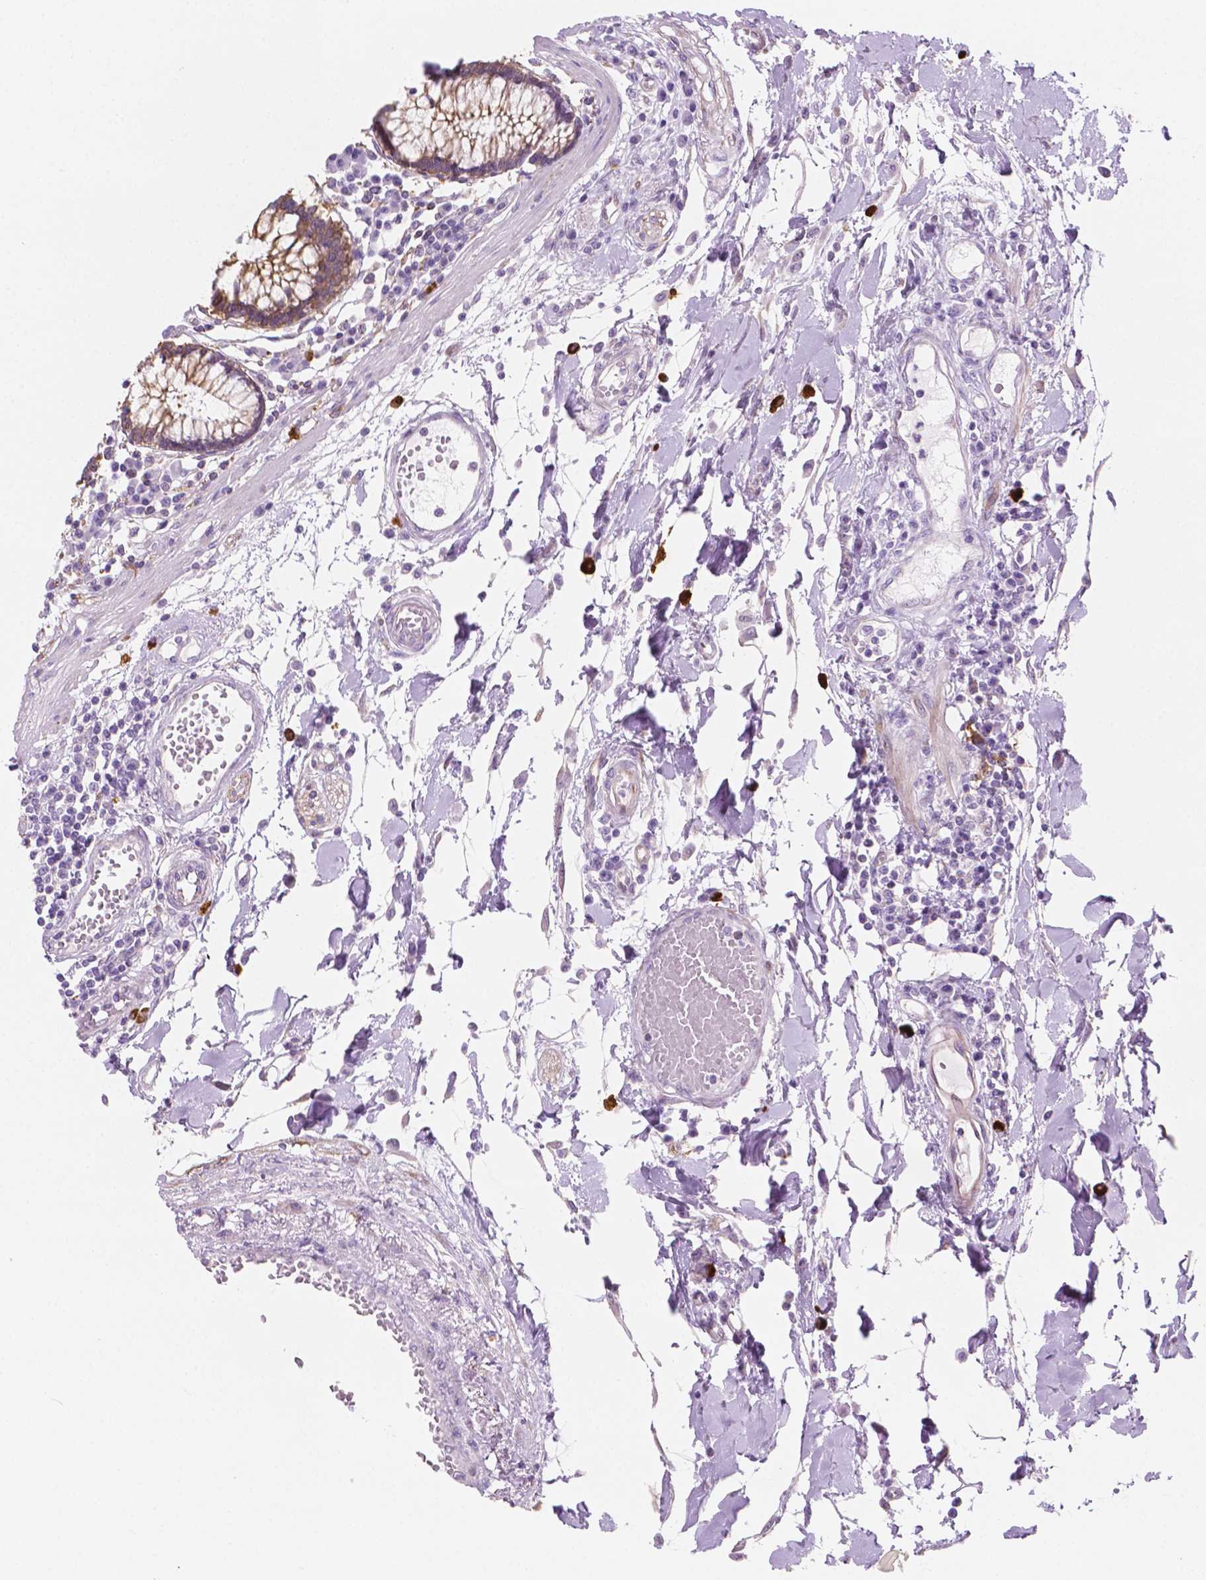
{"staining": {"intensity": "weak", "quantity": "25%-75%", "location": "cytoplasmic/membranous"}, "tissue": "colon", "cell_type": "Endothelial cells", "image_type": "normal", "snomed": [{"axis": "morphology", "description": "Normal tissue, NOS"}, {"axis": "morphology", "description": "Adenocarcinoma, NOS"}, {"axis": "topography", "description": "Colon"}], "caption": "IHC histopathology image of benign colon stained for a protein (brown), which reveals low levels of weak cytoplasmic/membranous positivity in approximately 25%-75% of endothelial cells.", "gene": "EPPK1", "patient": {"sex": "male", "age": 83}}